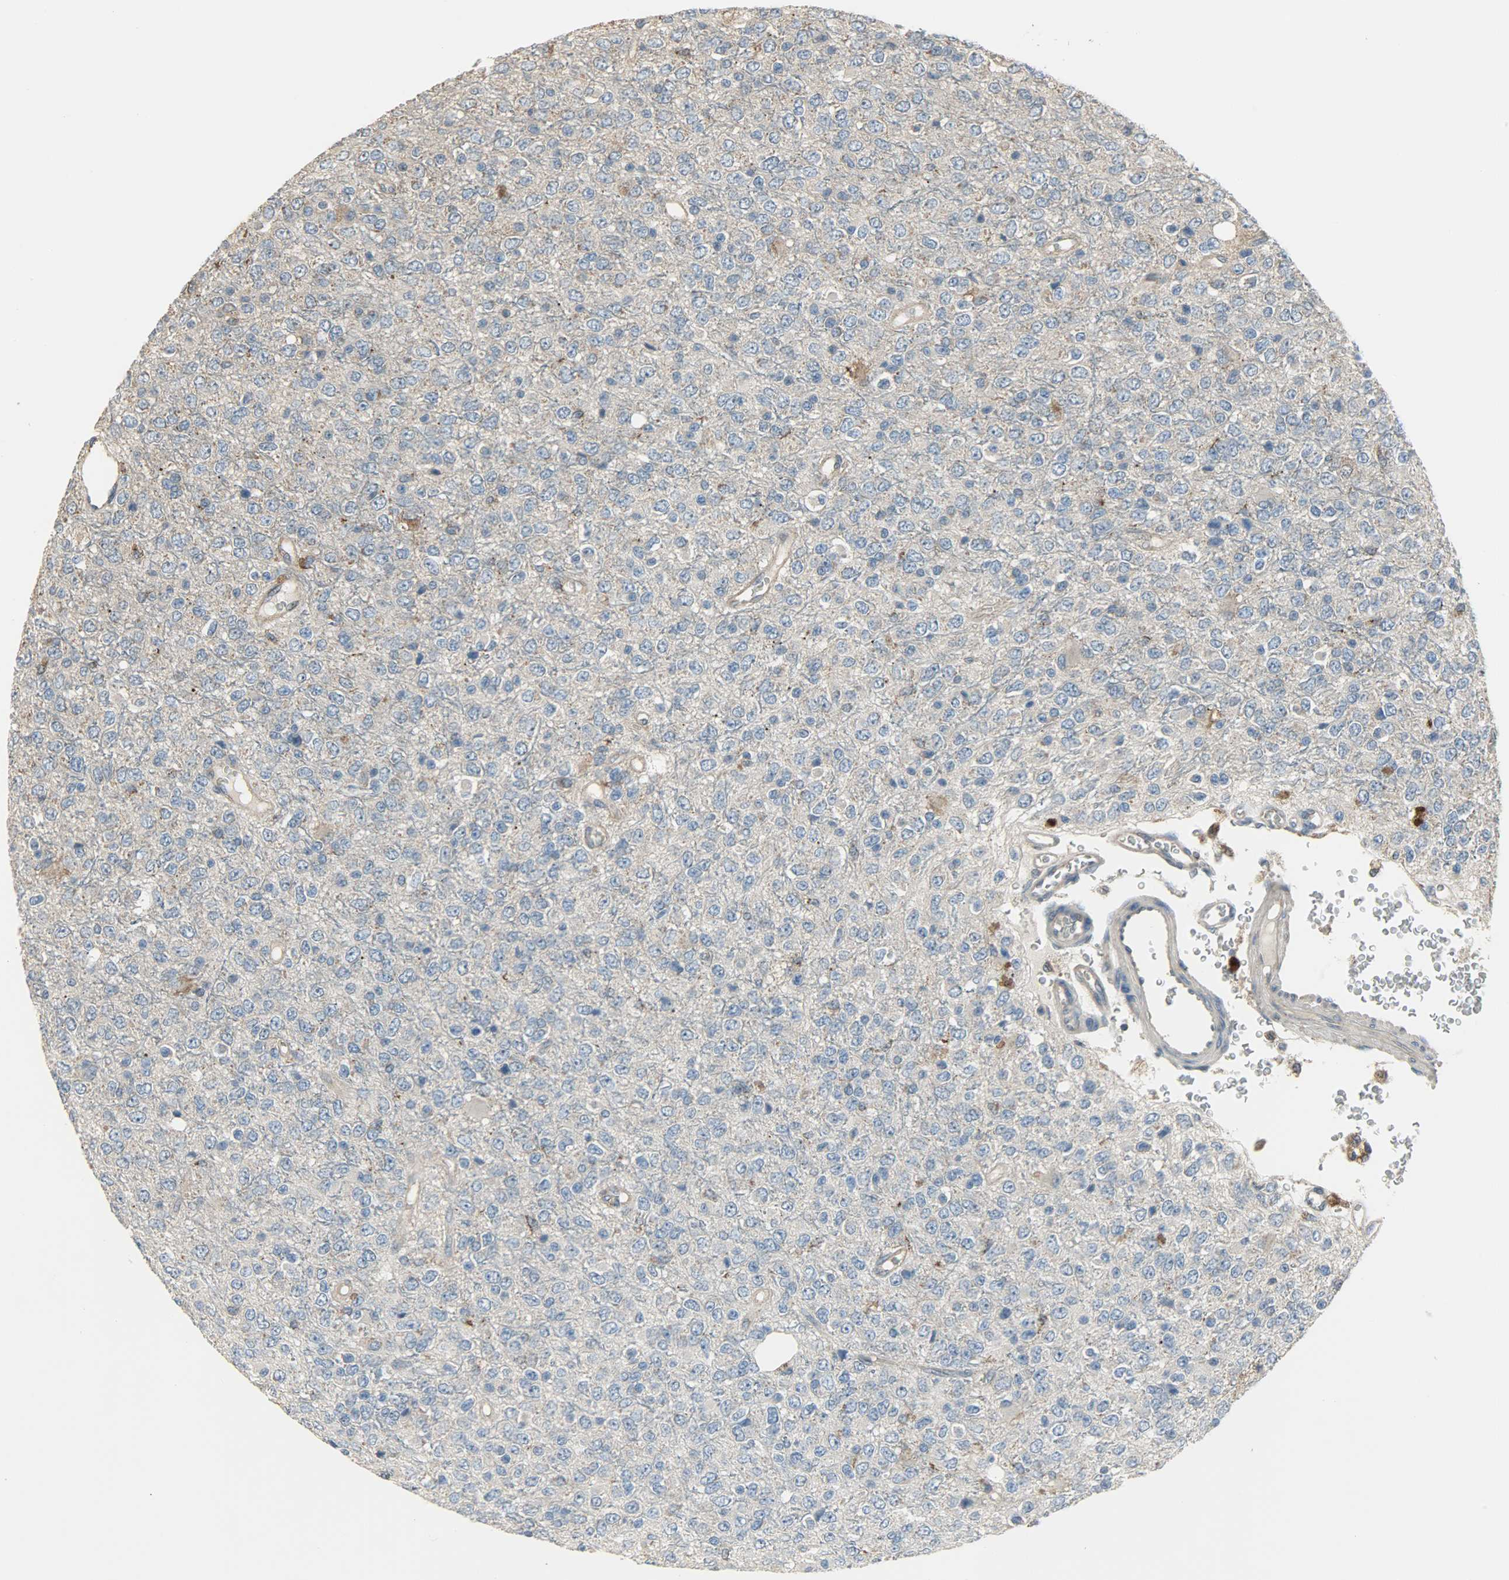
{"staining": {"intensity": "moderate", "quantity": "25%-75%", "location": "cytoplasmic/membranous"}, "tissue": "glioma", "cell_type": "Tumor cells", "image_type": "cancer", "snomed": [{"axis": "morphology", "description": "Glioma, malignant, High grade"}, {"axis": "topography", "description": "pancreas cauda"}], "caption": "Brown immunohistochemical staining in human glioma demonstrates moderate cytoplasmic/membranous positivity in approximately 25%-75% of tumor cells.", "gene": "AMT", "patient": {"sex": "male", "age": 60}}